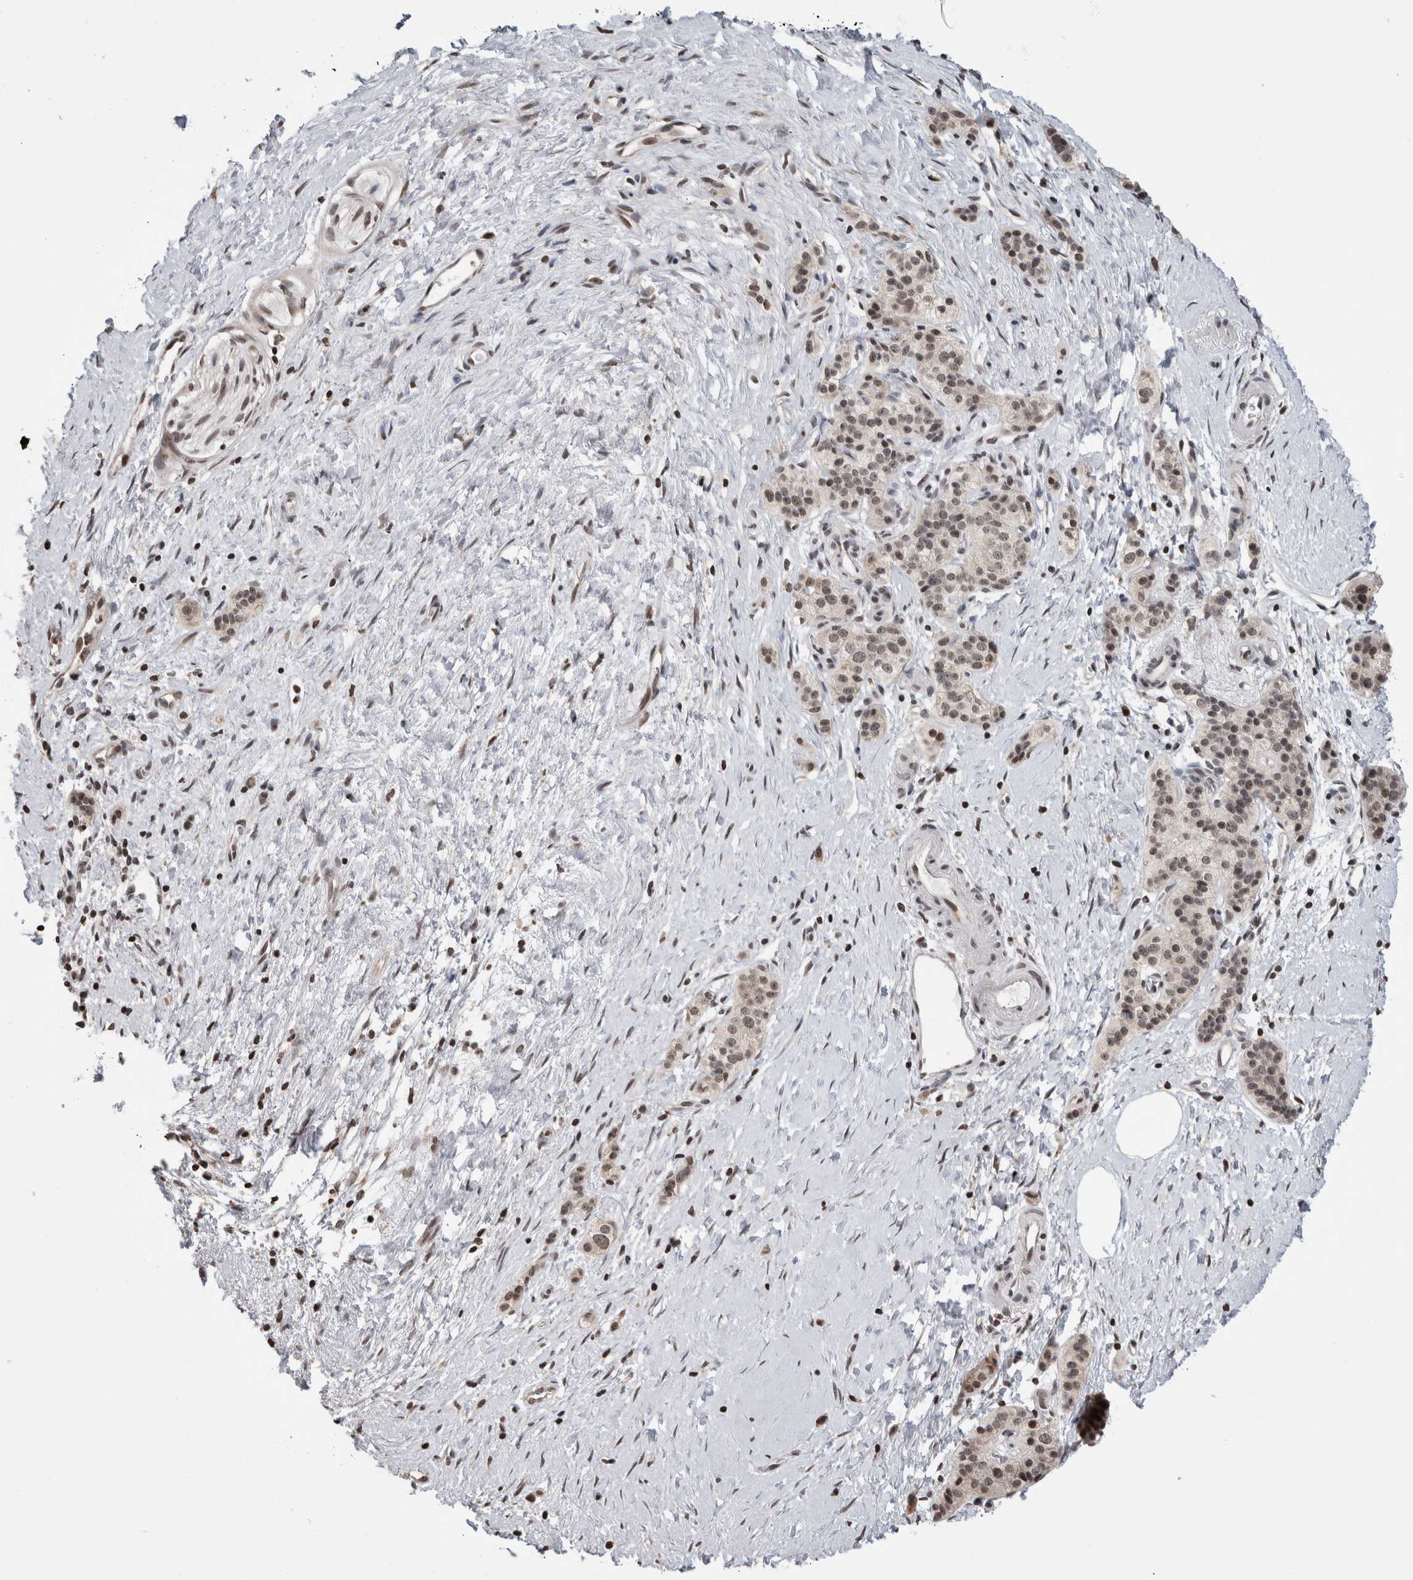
{"staining": {"intensity": "weak", "quantity": "25%-75%", "location": "nuclear"}, "tissue": "pancreatic cancer", "cell_type": "Tumor cells", "image_type": "cancer", "snomed": [{"axis": "morphology", "description": "Adenocarcinoma, NOS"}, {"axis": "topography", "description": "Pancreas"}], "caption": "IHC of human pancreatic adenocarcinoma reveals low levels of weak nuclear expression in about 25%-75% of tumor cells.", "gene": "ZBTB11", "patient": {"sex": "male", "age": 50}}